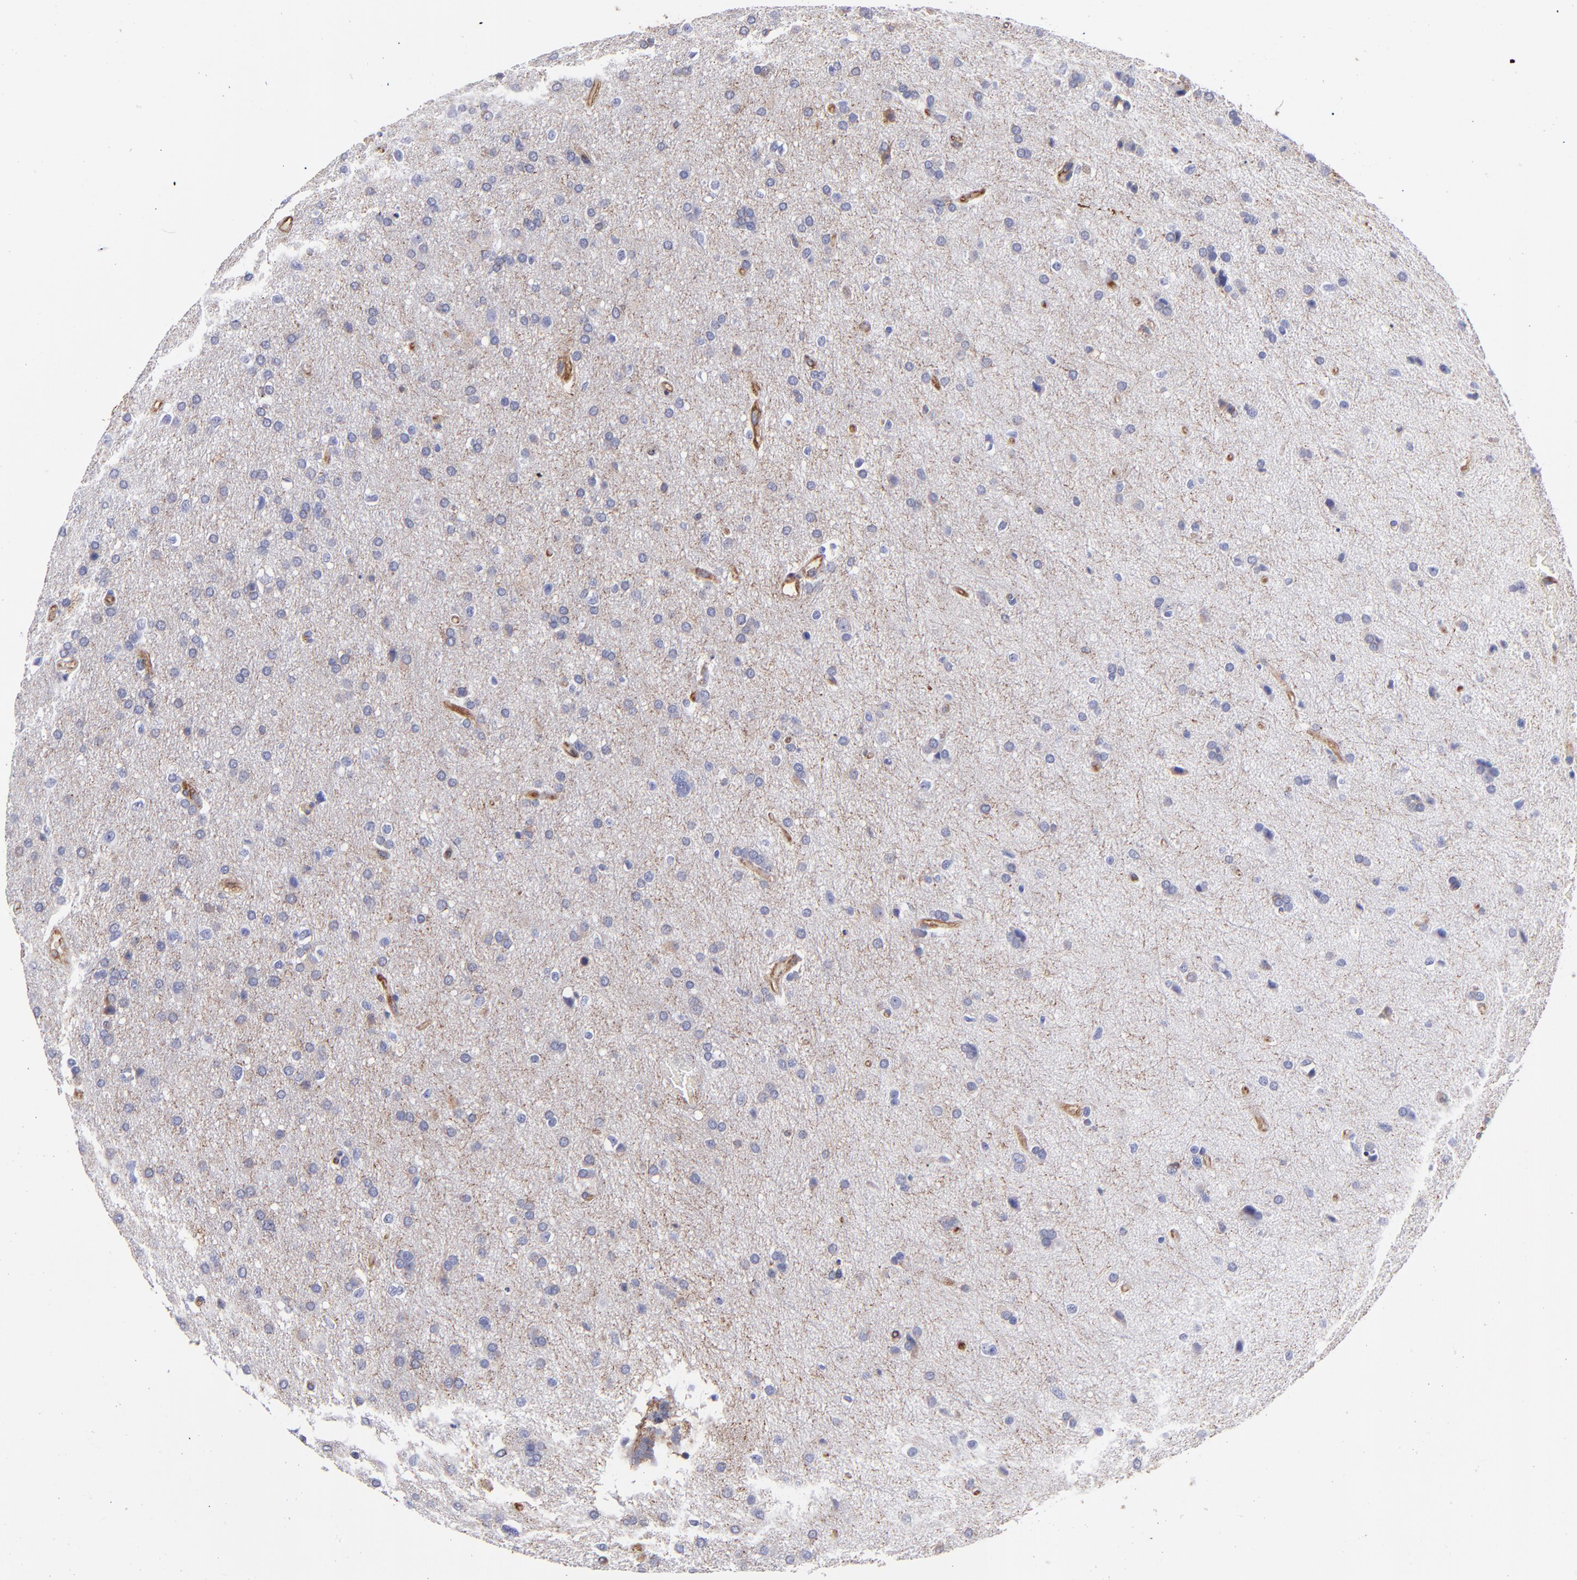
{"staining": {"intensity": "negative", "quantity": "none", "location": "none"}, "tissue": "glioma", "cell_type": "Tumor cells", "image_type": "cancer", "snomed": [{"axis": "morphology", "description": "Glioma, malignant, High grade"}, {"axis": "topography", "description": "Brain"}], "caption": "This is an immunohistochemistry (IHC) micrograph of glioma. There is no expression in tumor cells.", "gene": "MVP", "patient": {"sex": "male", "age": 33}}